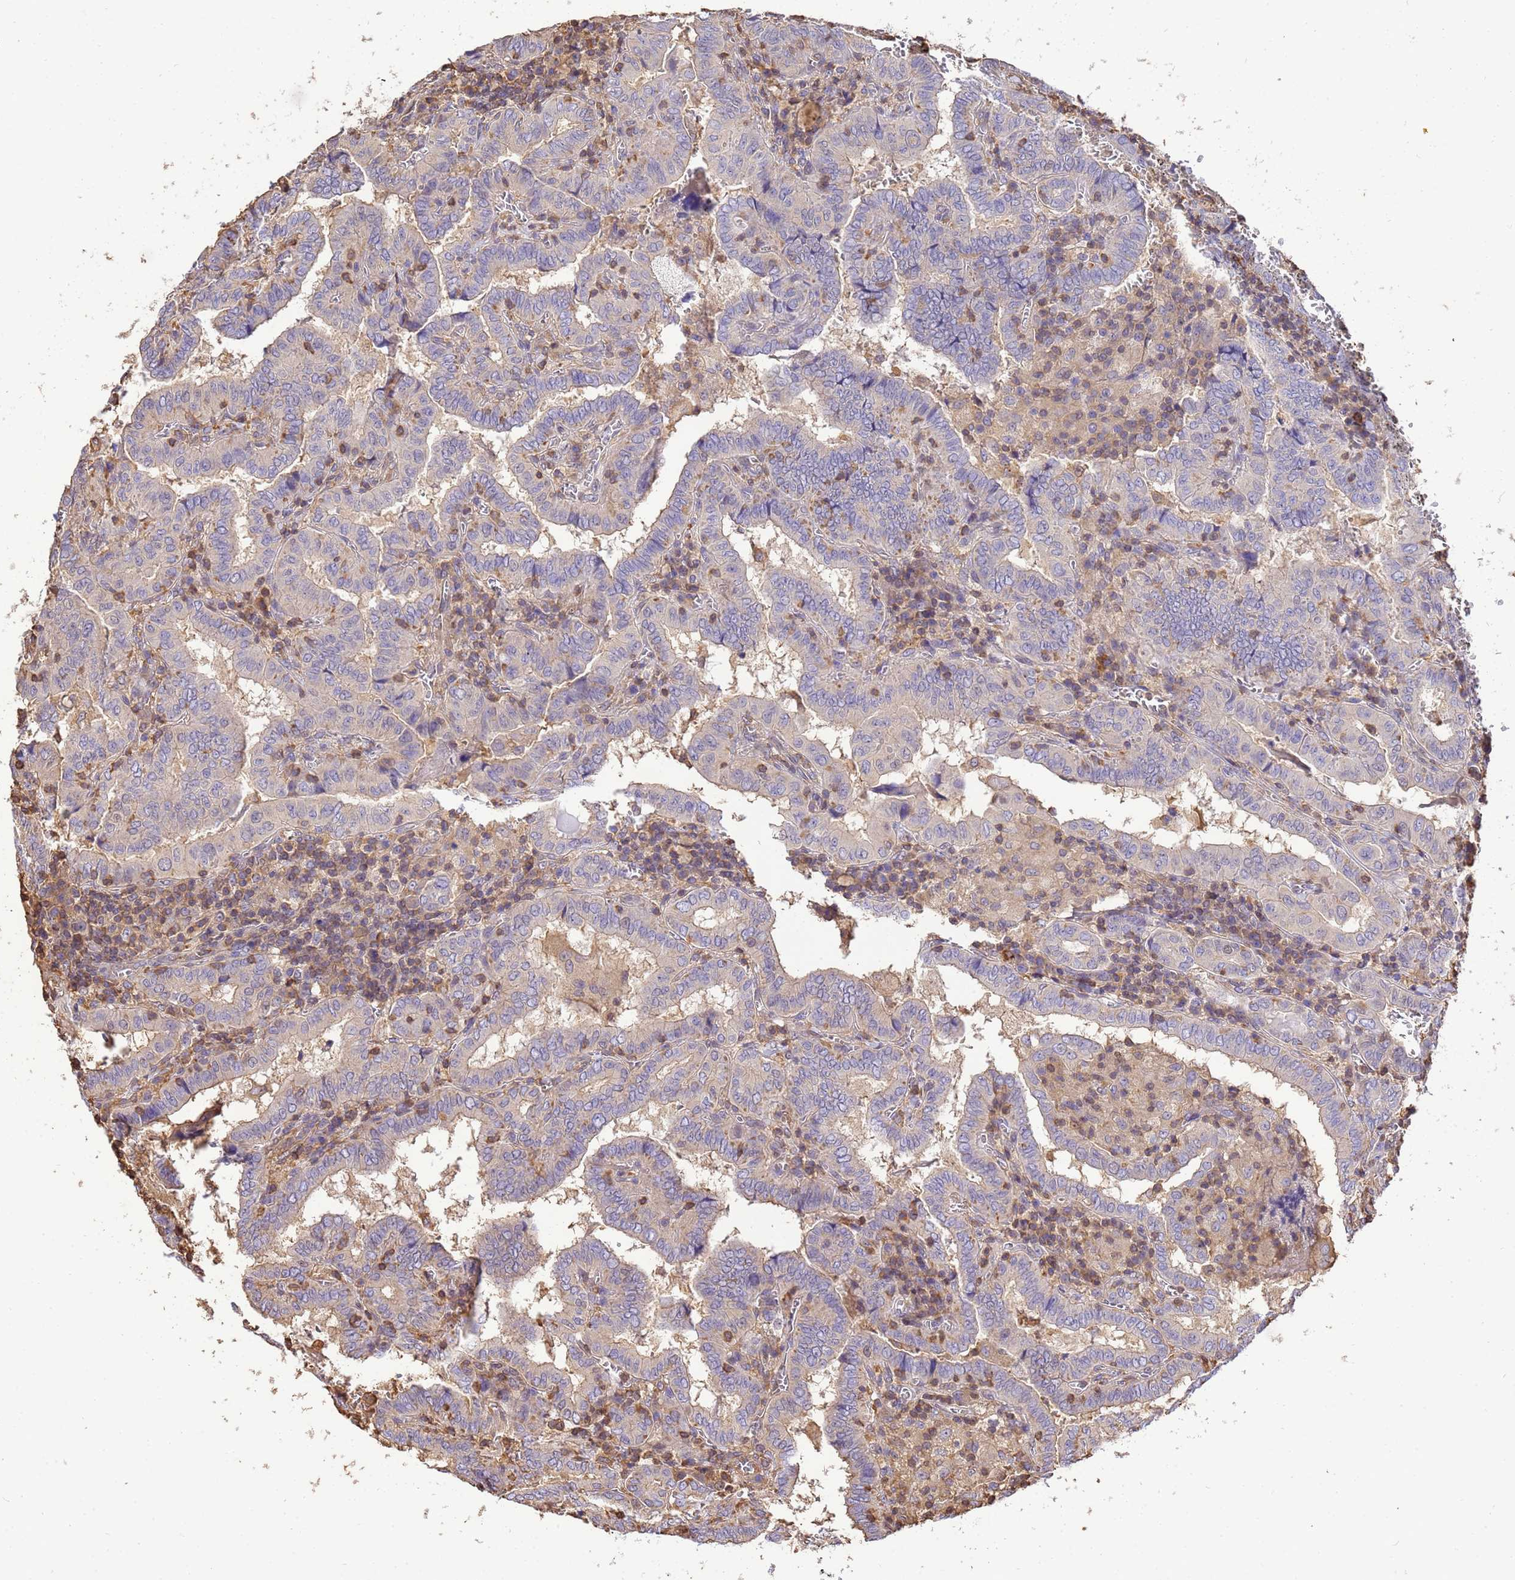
{"staining": {"intensity": "weak", "quantity": "<25%", "location": "cytoplasmic/membranous"}, "tissue": "thyroid cancer", "cell_type": "Tumor cells", "image_type": "cancer", "snomed": [{"axis": "morphology", "description": "Papillary adenocarcinoma, NOS"}, {"axis": "topography", "description": "Thyroid gland"}], "caption": "A photomicrograph of thyroid cancer (papillary adenocarcinoma) stained for a protein shows no brown staining in tumor cells.", "gene": "WDR64", "patient": {"sex": "female", "age": 72}}